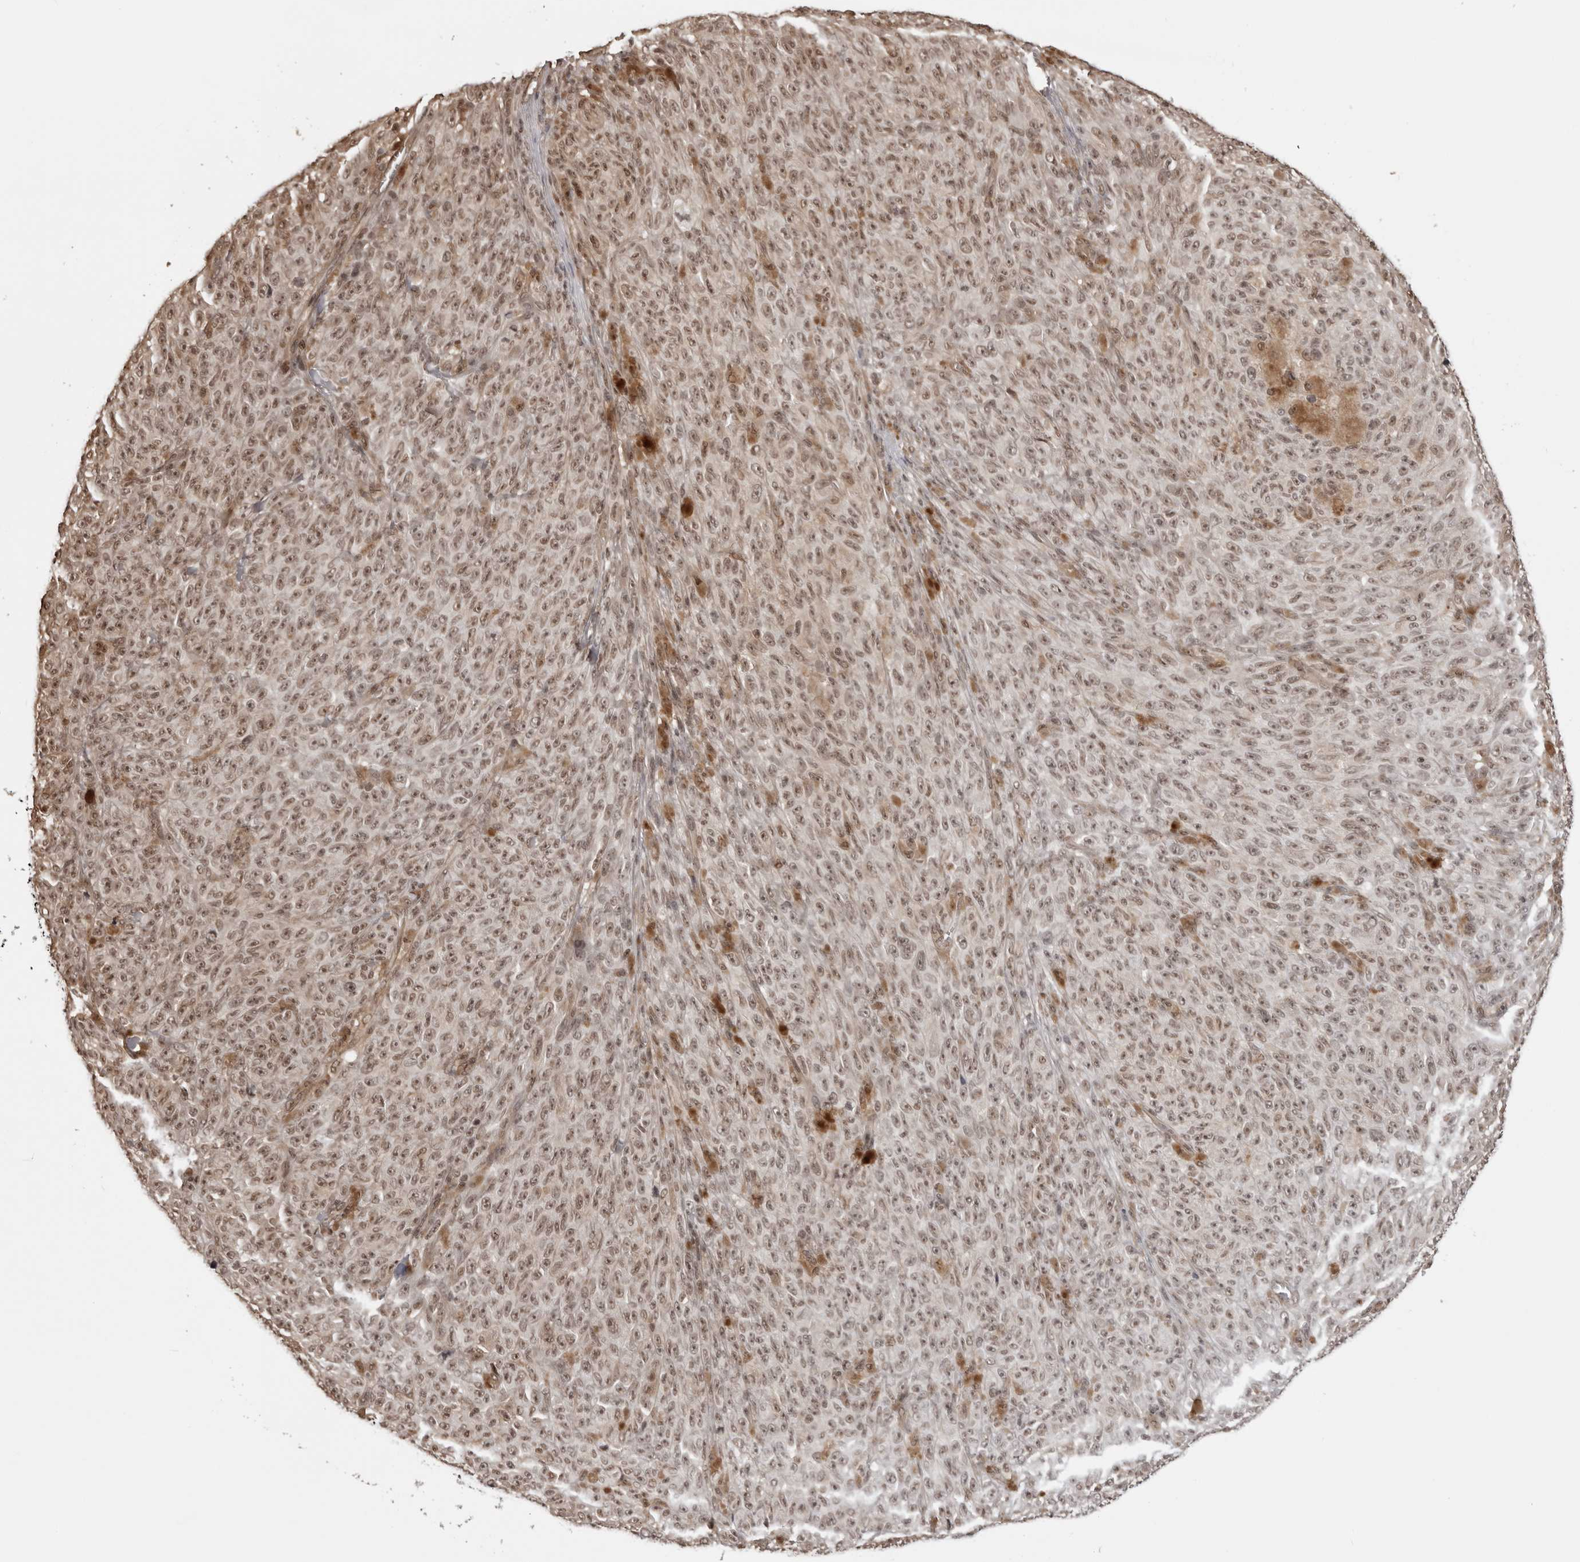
{"staining": {"intensity": "weak", "quantity": ">75%", "location": "nuclear"}, "tissue": "melanoma", "cell_type": "Tumor cells", "image_type": "cancer", "snomed": [{"axis": "morphology", "description": "Malignant melanoma, NOS"}, {"axis": "topography", "description": "Skin"}], "caption": "IHC photomicrograph of human melanoma stained for a protein (brown), which reveals low levels of weak nuclear expression in approximately >75% of tumor cells.", "gene": "SDE2", "patient": {"sex": "female", "age": 82}}